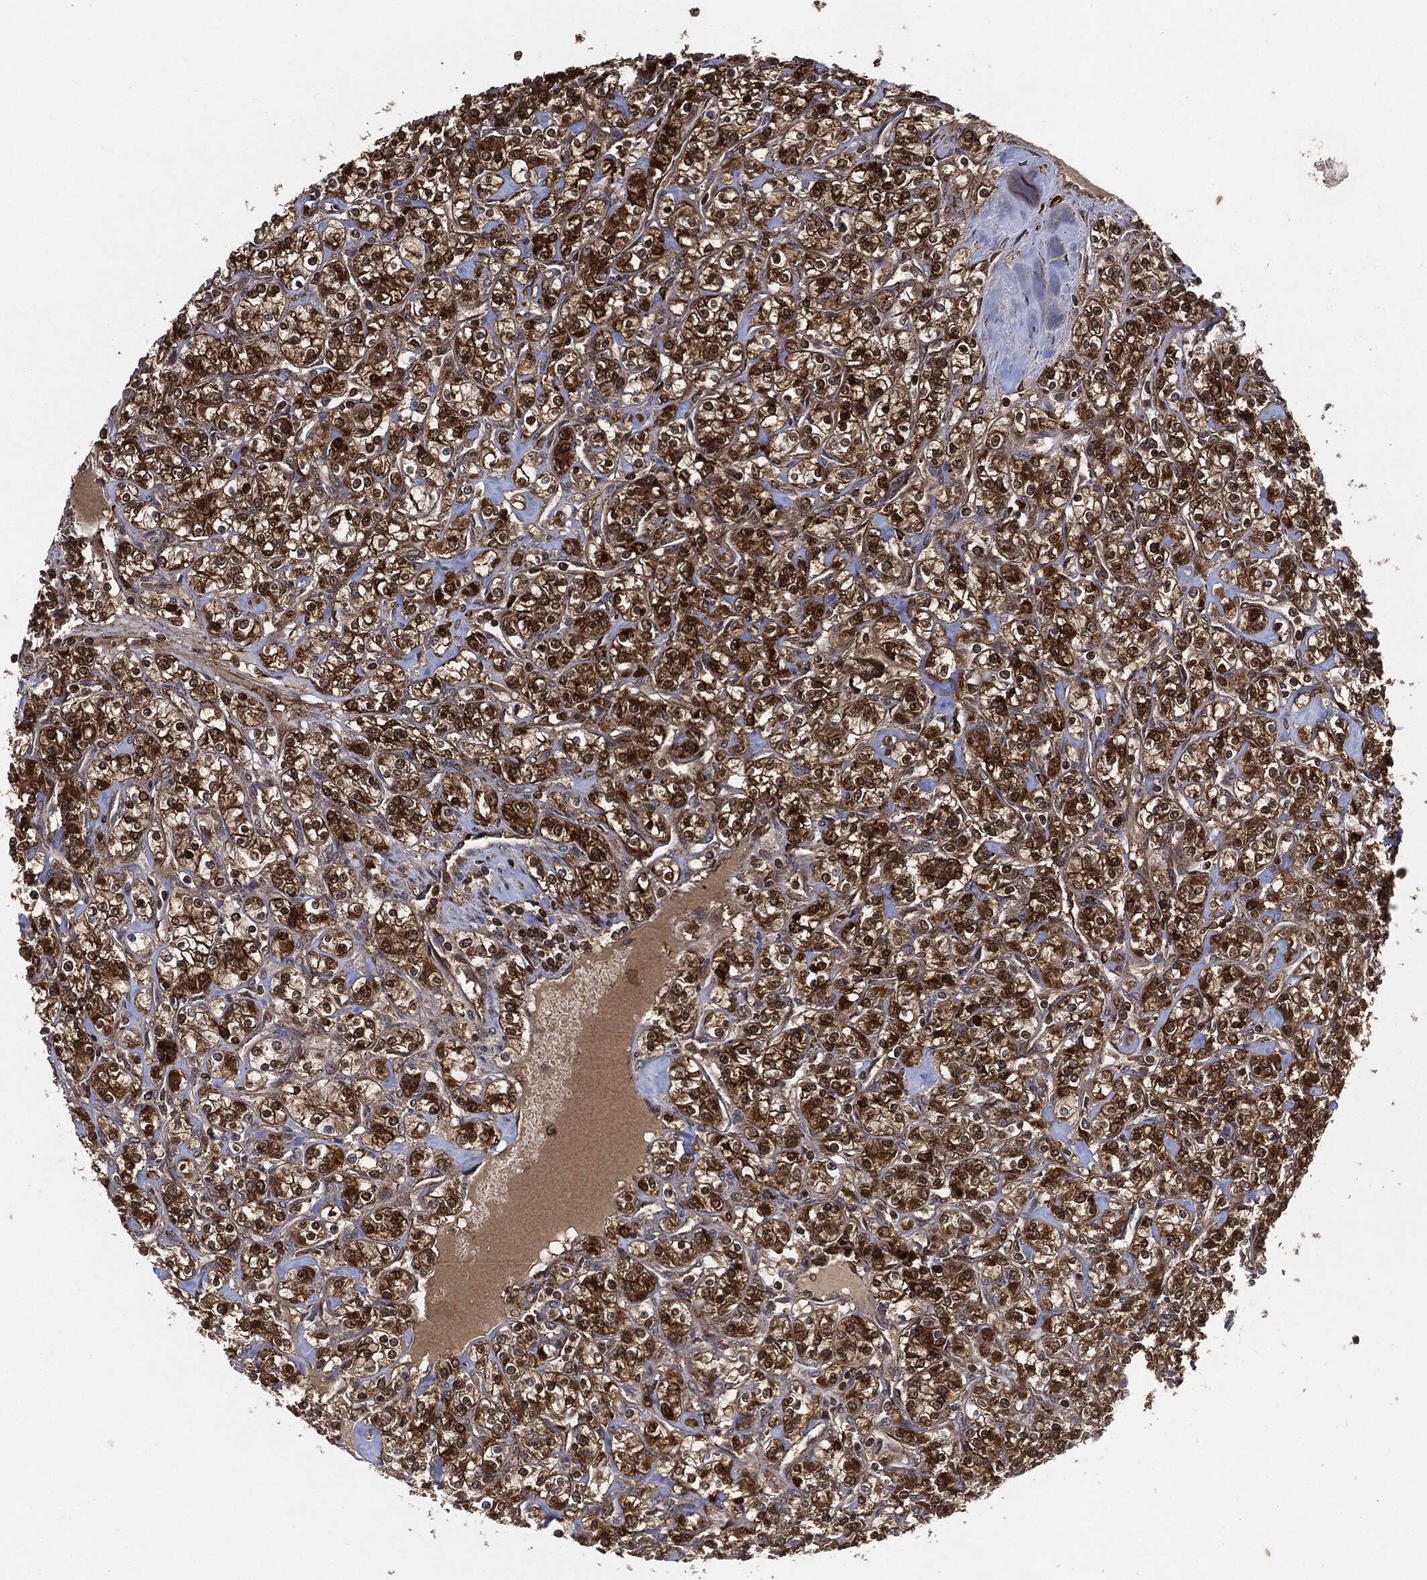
{"staining": {"intensity": "strong", "quantity": ">75%", "location": "cytoplasmic/membranous,nuclear"}, "tissue": "renal cancer", "cell_type": "Tumor cells", "image_type": "cancer", "snomed": [{"axis": "morphology", "description": "Adenocarcinoma, NOS"}, {"axis": "topography", "description": "Kidney"}], "caption": "IHC of renal cancer reveals high levels of strong cytoplasmic/membranous and nuclear staining in about >75% of tumor cells.", "gene": "CUTA", "patient": {"sex": "male", "age": 77}}